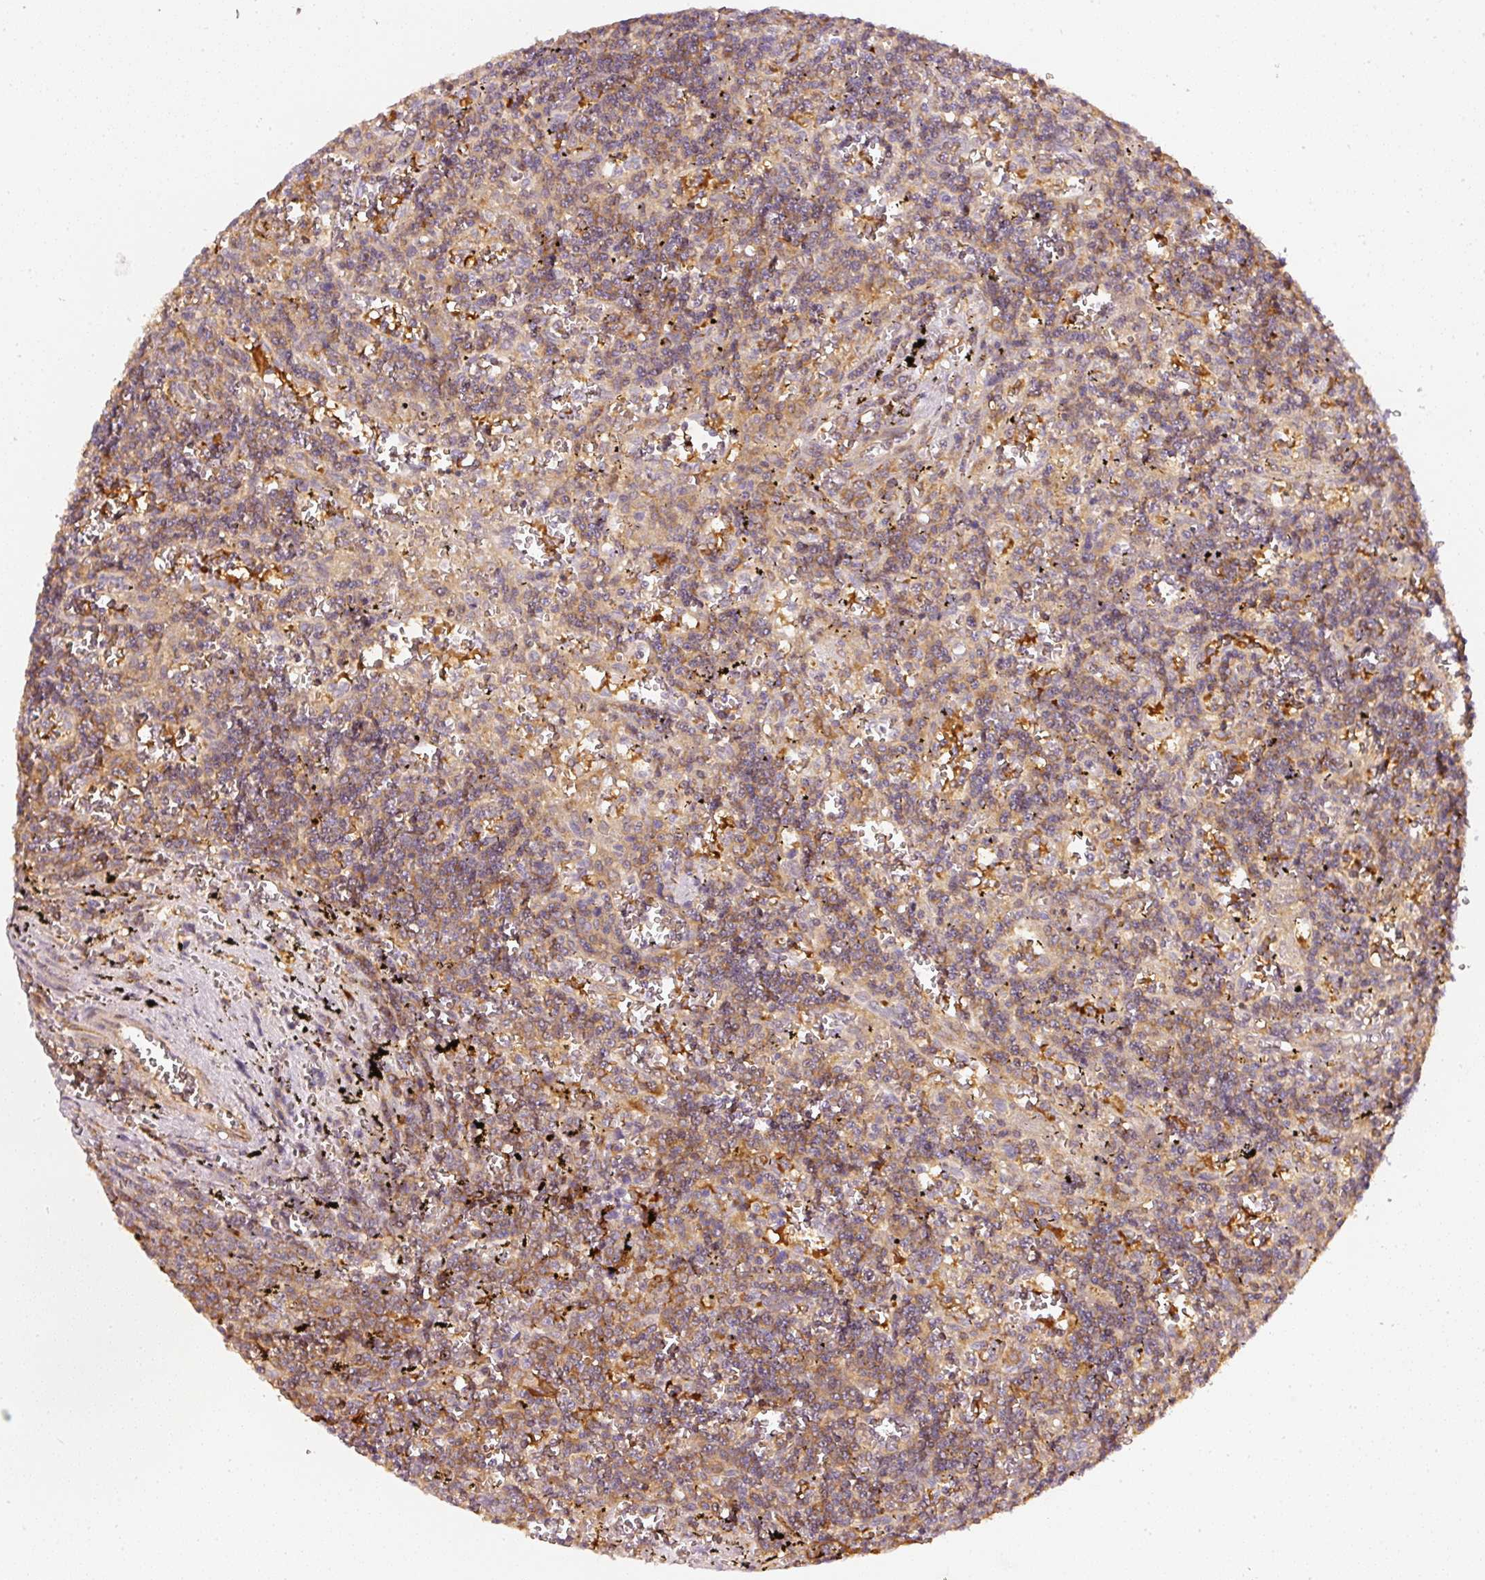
{"staining": {"intensity": "moderate", "quantity": ">75%", "location": "cytoplasmic/membranous"}, "tissue": "lymphoma", "cell_type": "Tumor cells", "image_type": "cancer", "snomed": [{"axis": "morphology", "description": "Malignant lymphoma, non-Hodgkin's type, Low grade"}, {"axis": "topography", "description": "Spleen"}], "caption": "Protein analysis of lymphoma tissue exhibits moderate cytoplasmic/membranous positivity in approximately >75% of tumor cells. (DAB IHC, brown staining for protein, blue staining for nuclei).", "gene": "ASMTL", "patient": {"sex": "male", "age": 60}}